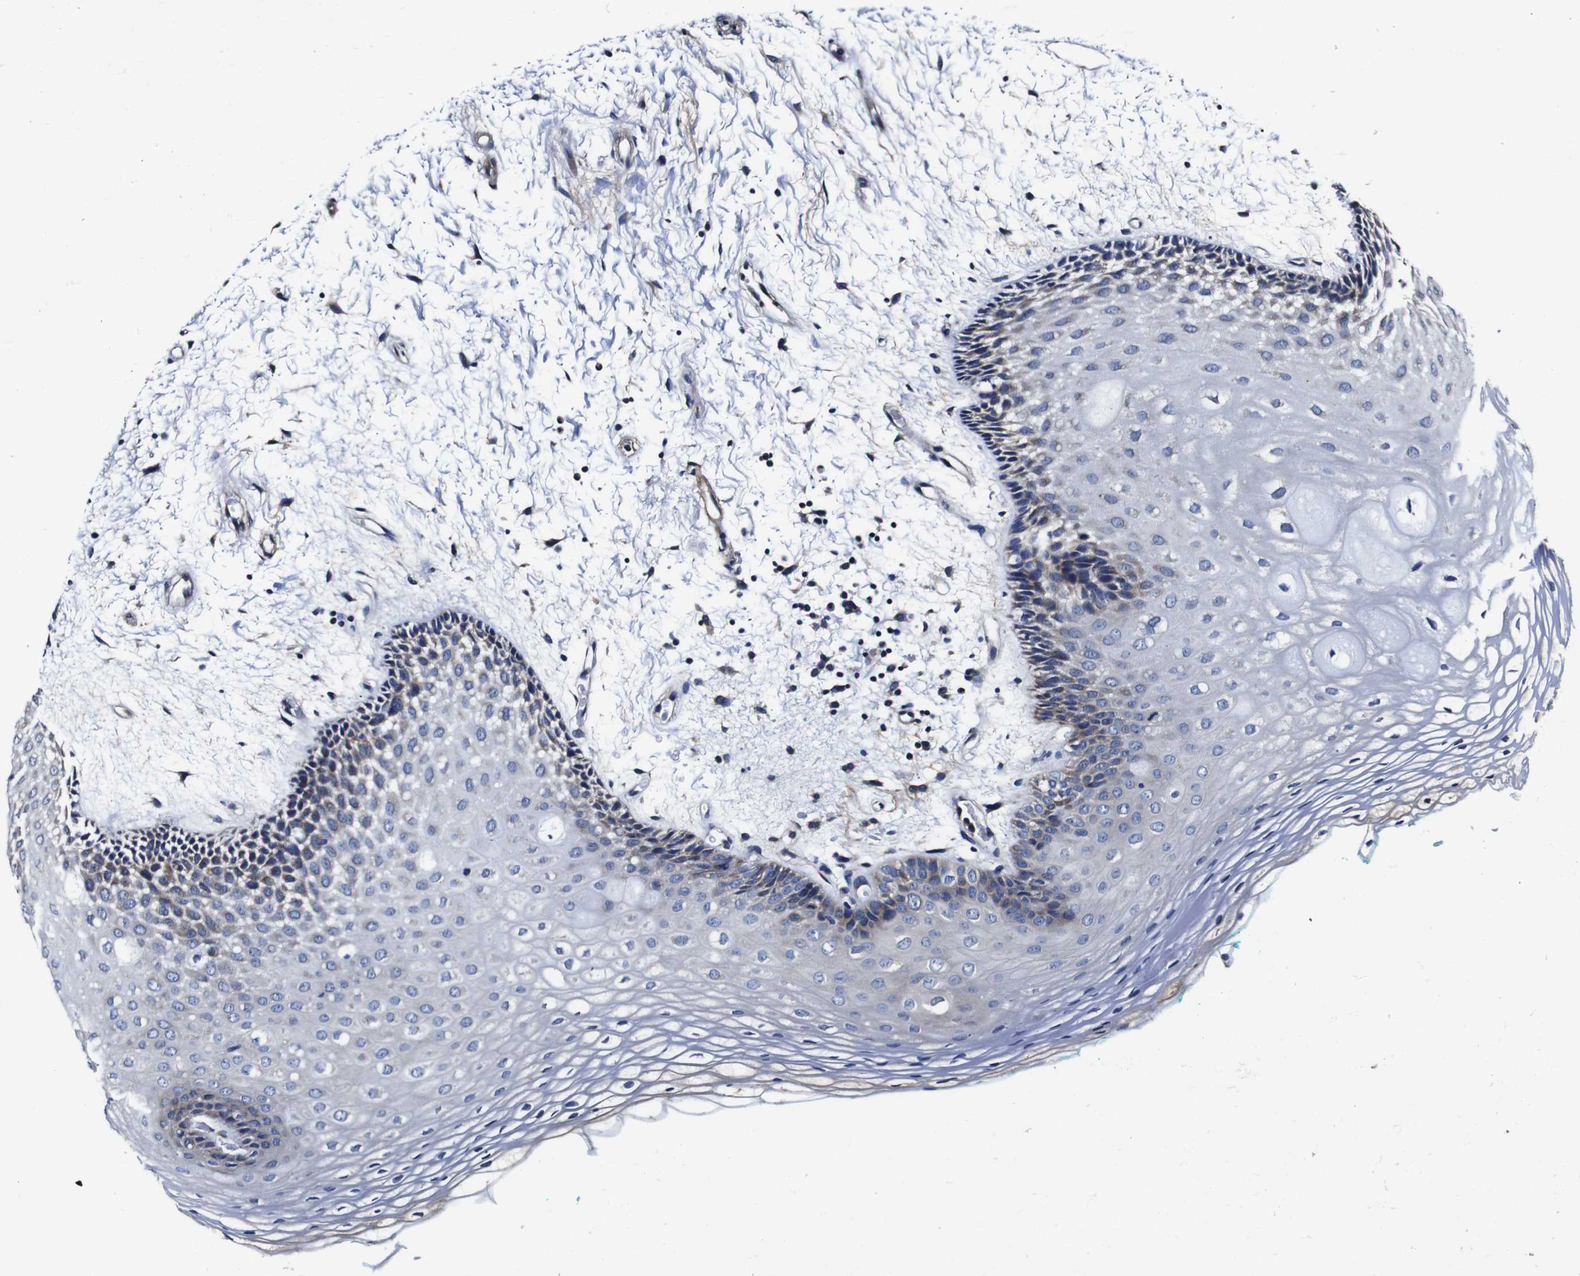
{"staining": {"intensity": "weak", "quantity": "<25%", "location": "cytoplasmic/membranous"}, "tissue": "oral mucosa", "cell_type": "Squamous epithelial cells", "image_type": "normal", "snomed": [{"axis": "morphology", "description": "Normal tissue, NOS"}, {"axis": "topography", "description": "Skeletal muscle"}, {"axis": "topography", "description": "Oral tissue"}, {"axis": "topography", "description": "Peripheral nerve tissue"}], "caption": "Micrograph shows no protein positivity in squamous epithelial cells of benign oral mucosa. (DAB IHC with hematoxylin counter stain).", "gene": "PDCD6IP", "patient": {"sex": "female", "age": 84}}